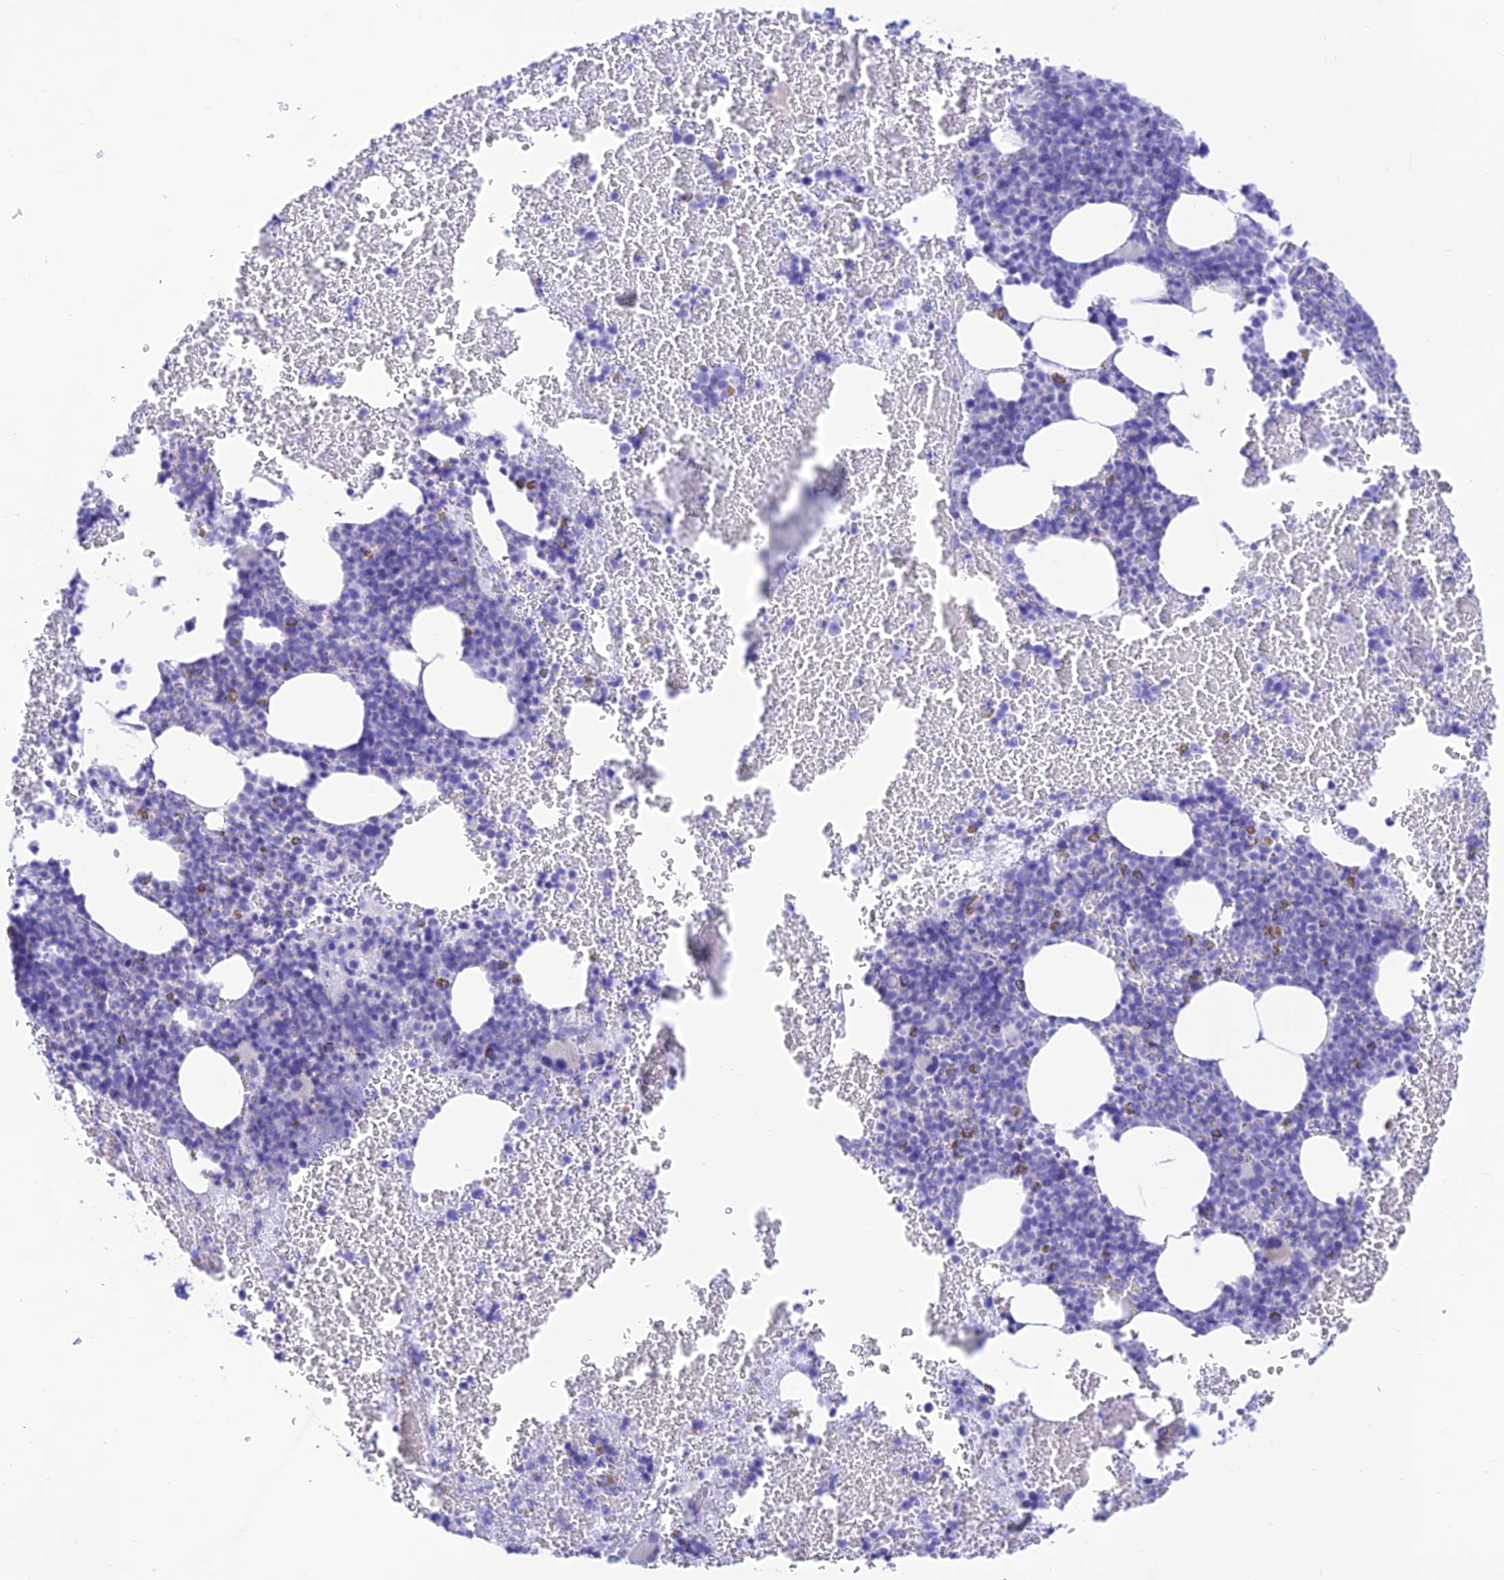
{"staining": {"intensity": "negative", "quantity": "none", "location": "none"}, "tissue": "bone marrow", "cell_type": "Hematopoietic cells", "image_type": "normal", "snomed": [{"axis": "morphology", "description": "Normal tissue, NOS"}, {"axis": "topography", "description": "Bone marrow"}], "caption": "High power microscopy image of an immunohistochemistry (IHC) histopathology image of normal bone marrow, revealing no significant positivity in hematopoietic cells. Brightfield microscopy of immunohistochemistry (IHC) stained with DAB (brown) and hematoxylin (blue), captured at high magnification.", "gene": "PRNP", "patient": {"sex": "female", "age": 48}}